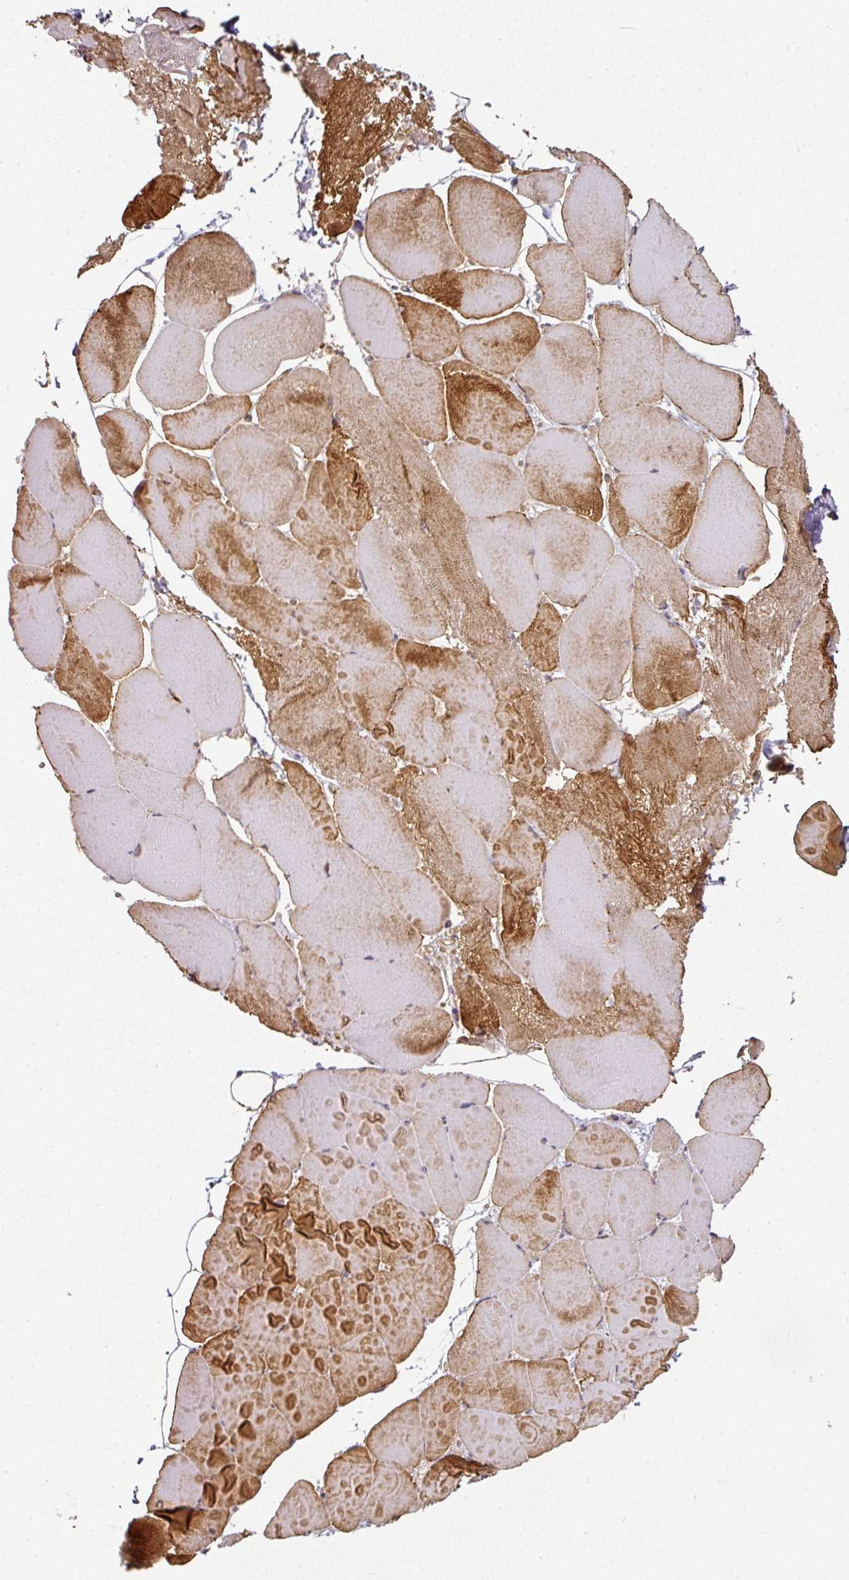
{"staining": {"intensity": "moderate", "quantity": "25%-75%", "location": "cytoplasmic/membranous"}, "tissue": "skeletal muscle", "cell_type": "Myocytes", "image_type": "normal", "snomed": [{"axis": "morphology", "description": "Normal tissue, NOS"}, {"axis": "topography", "description": "Skeletal muscle"}], "caption": "IHC of normal skeletal muscle exhibits medium levels of moderate cytoplasmic/membranous positivity in approximately 25%-75% of myocytes.", "gene": "MAP2K2", "patient": {"sex": "female", "age": 64}}